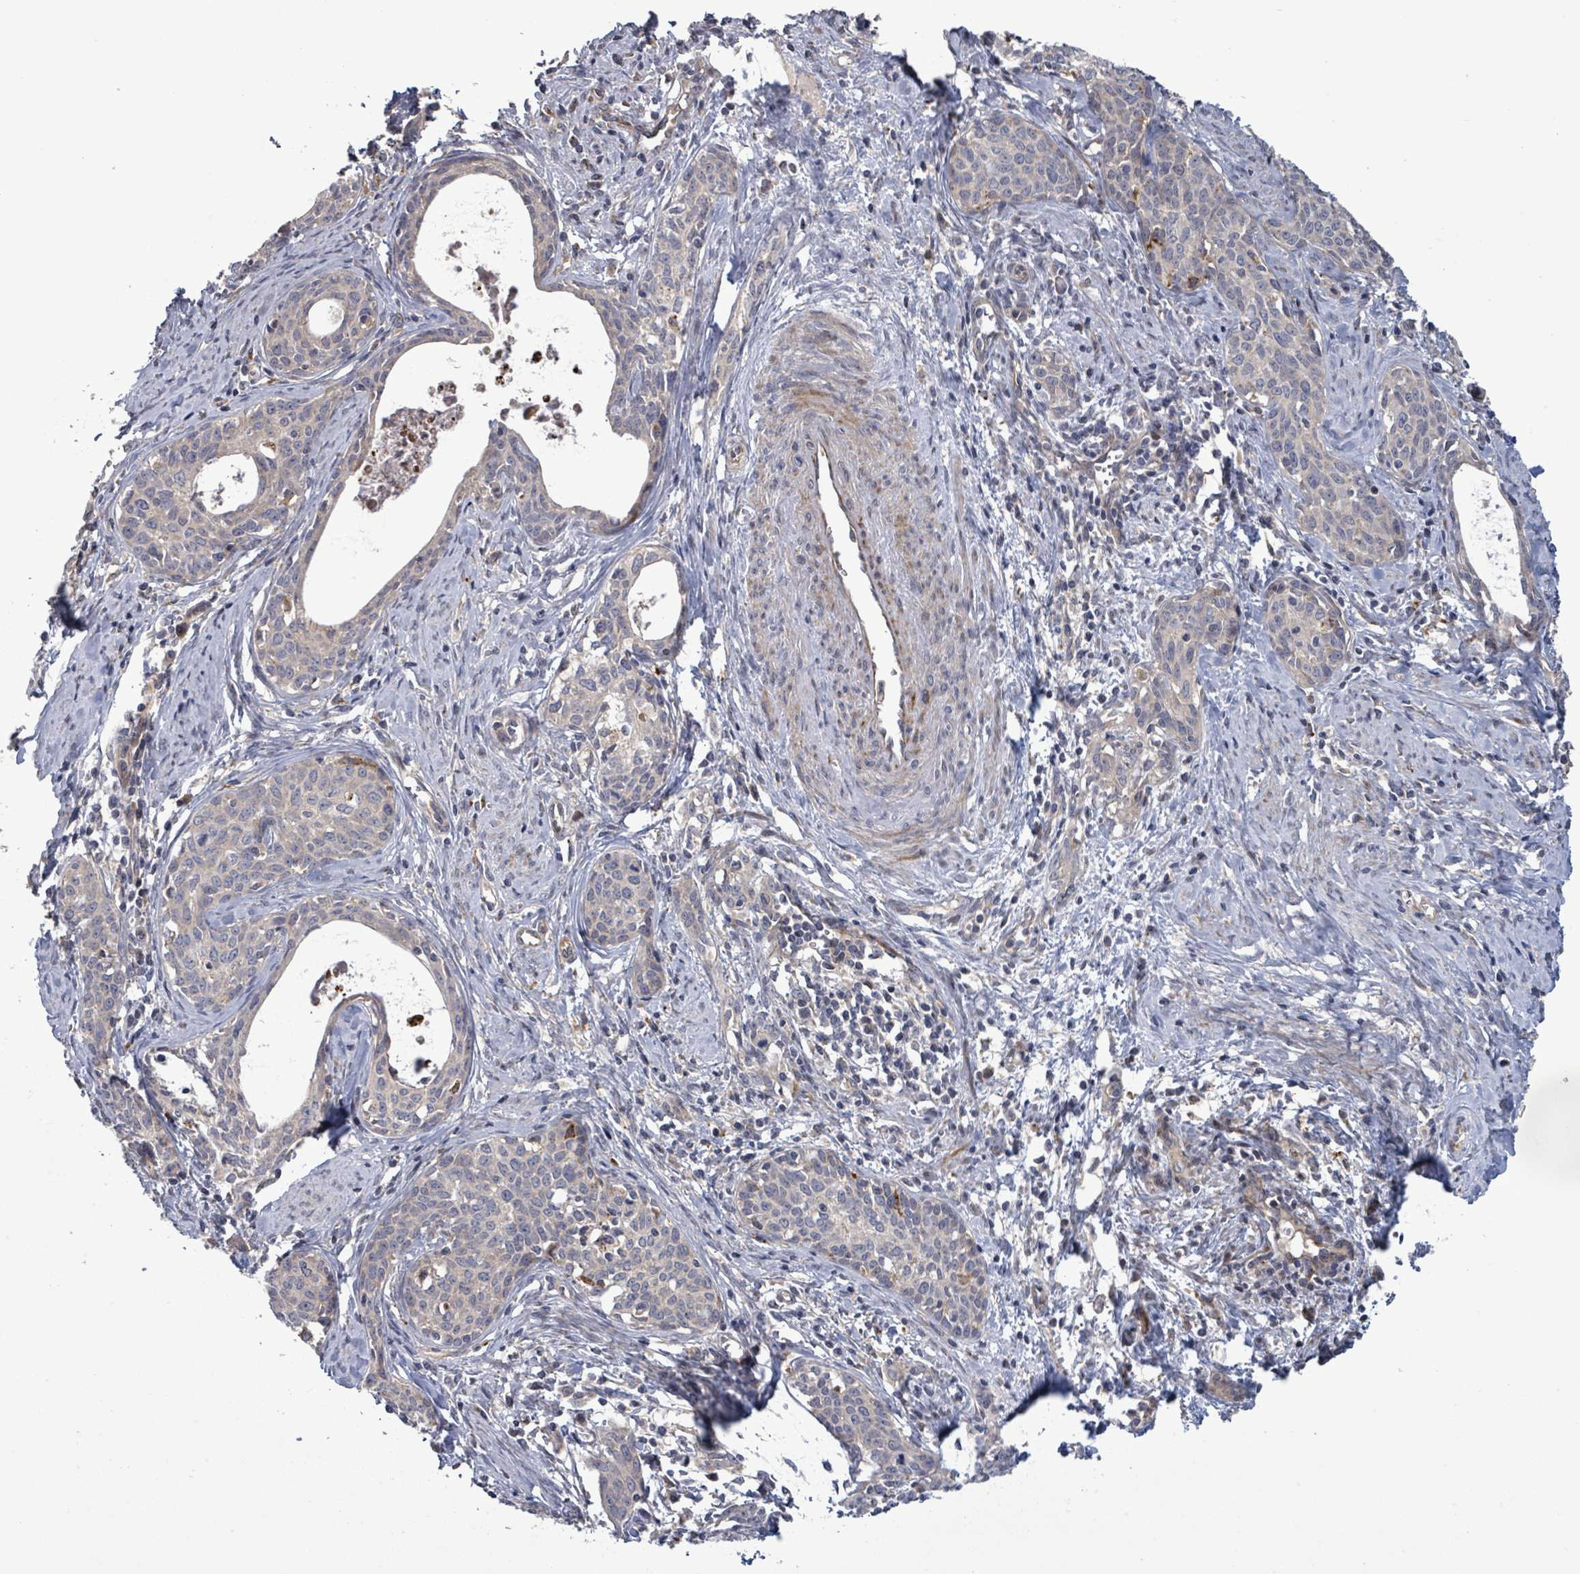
{"staining": {"intensity": "moderate", "quantity": "25%-75%", "location": "cytoplasmic/membranous"}, "tissue": "cervical cancer", "cell_type": "Tumor cells", "image_type": "cancer", "snomed": [{"axis": "morphology", "description": "Squamous cell carcinoma, NOS"}, {"axis": "topography", "description": "Cervix"}], "caption": "Immunohistochemistry of human cervical squamous cell carcinoma displays medium levels of moderate cytoplasmic/membranous positivity in approximately 25%-75% of tumor cells.", "gene": "DIPK2A", "patient": {"sex": "female", "age": 52}}